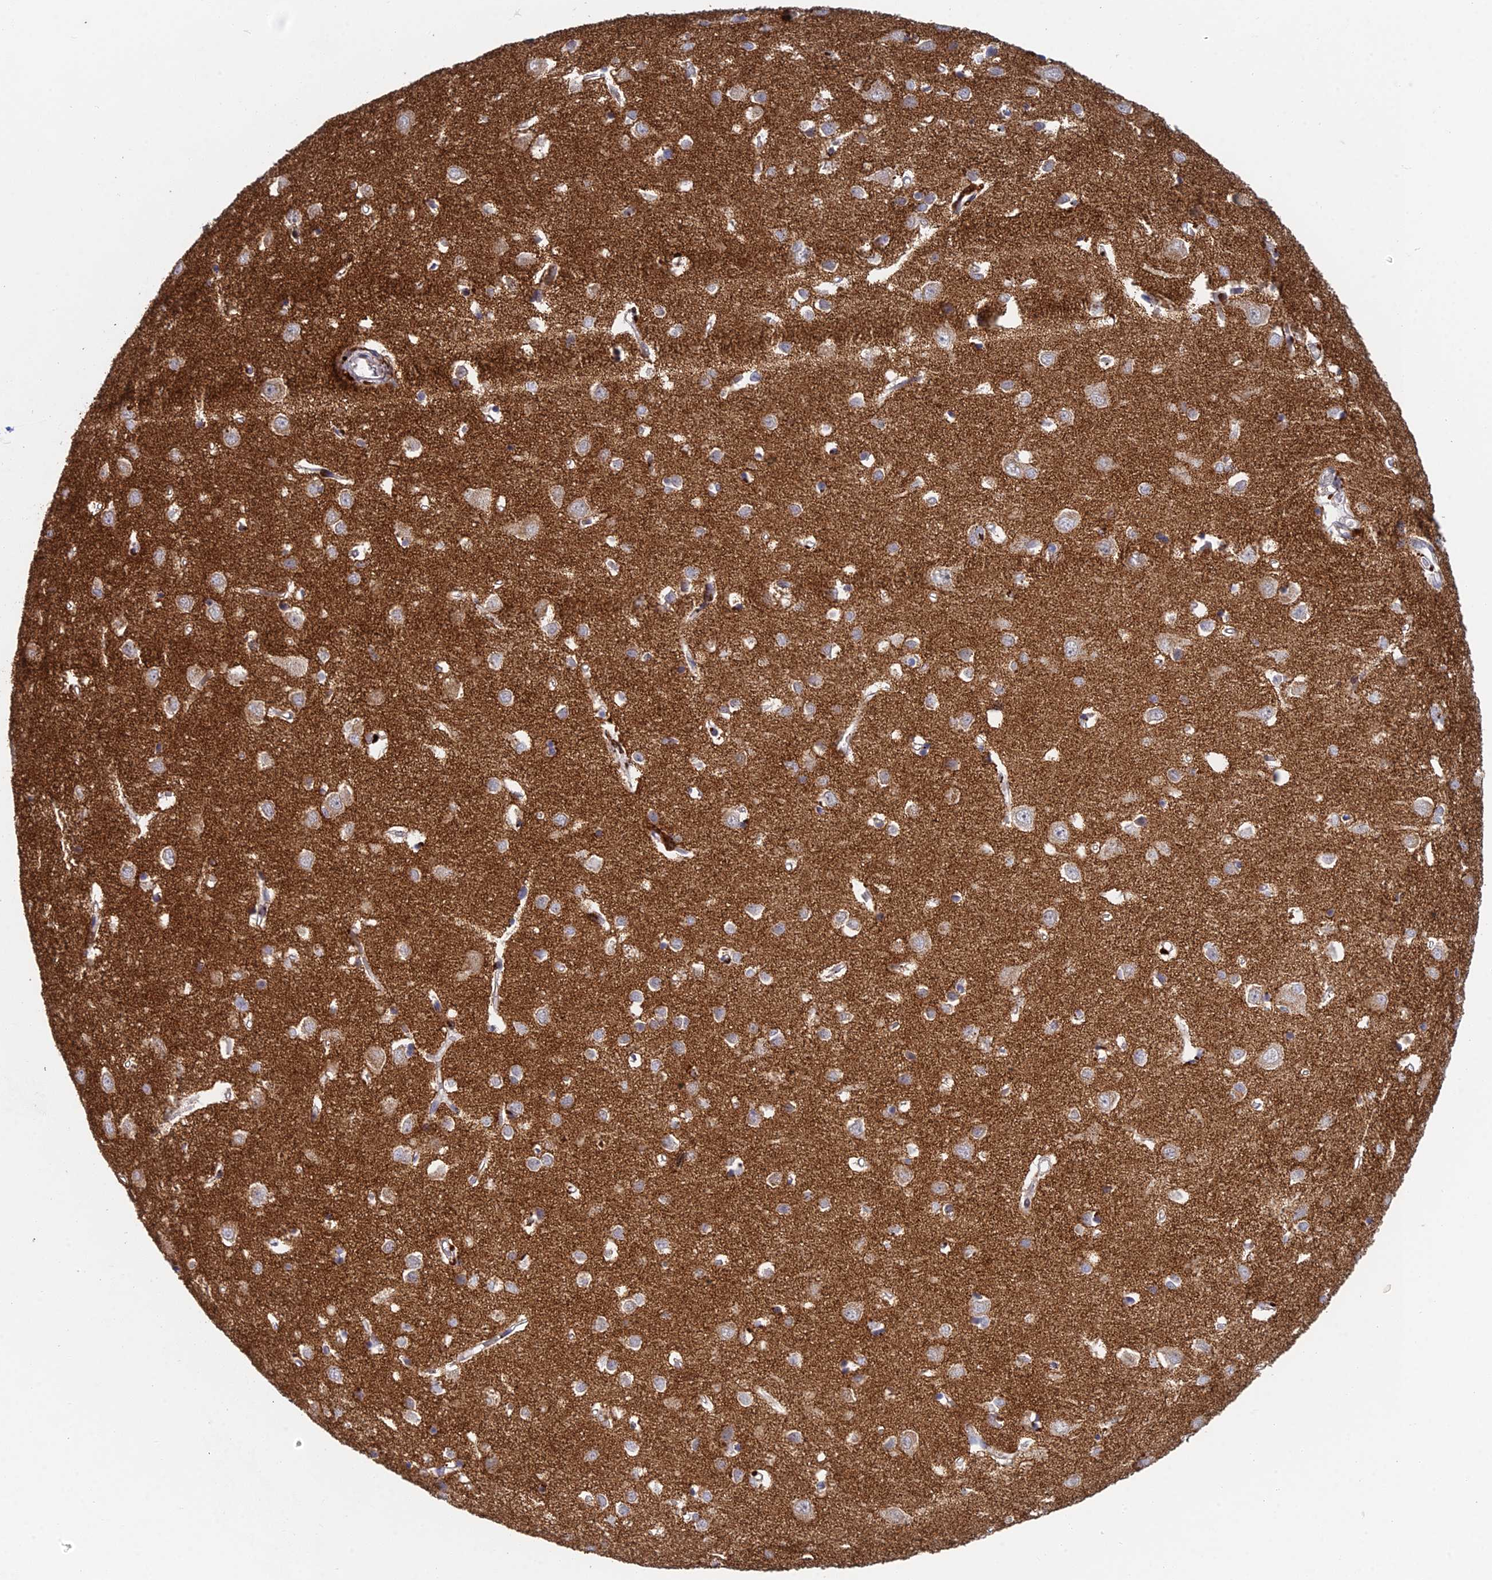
{"staining": {"intensity": "weak", "quantity": "<25%", "location": "cytoplasmic/membranous"}, "tissue": "cerebral cortex", "cell_type": "Endothelial cells", "image_type": "normal", "snomed": [{"axis": "morphology", "description": "Normal tissue, NOS"}, {"axis": "topography", "description": "Cerebral cortex"}], "caption": "This is a image of immunohistochemistry staining of benign cerebral cortex, which shows no expression in endothelial cells.", "gene": "FOXS1", "patient": {"sex": "female", "age": 64}}